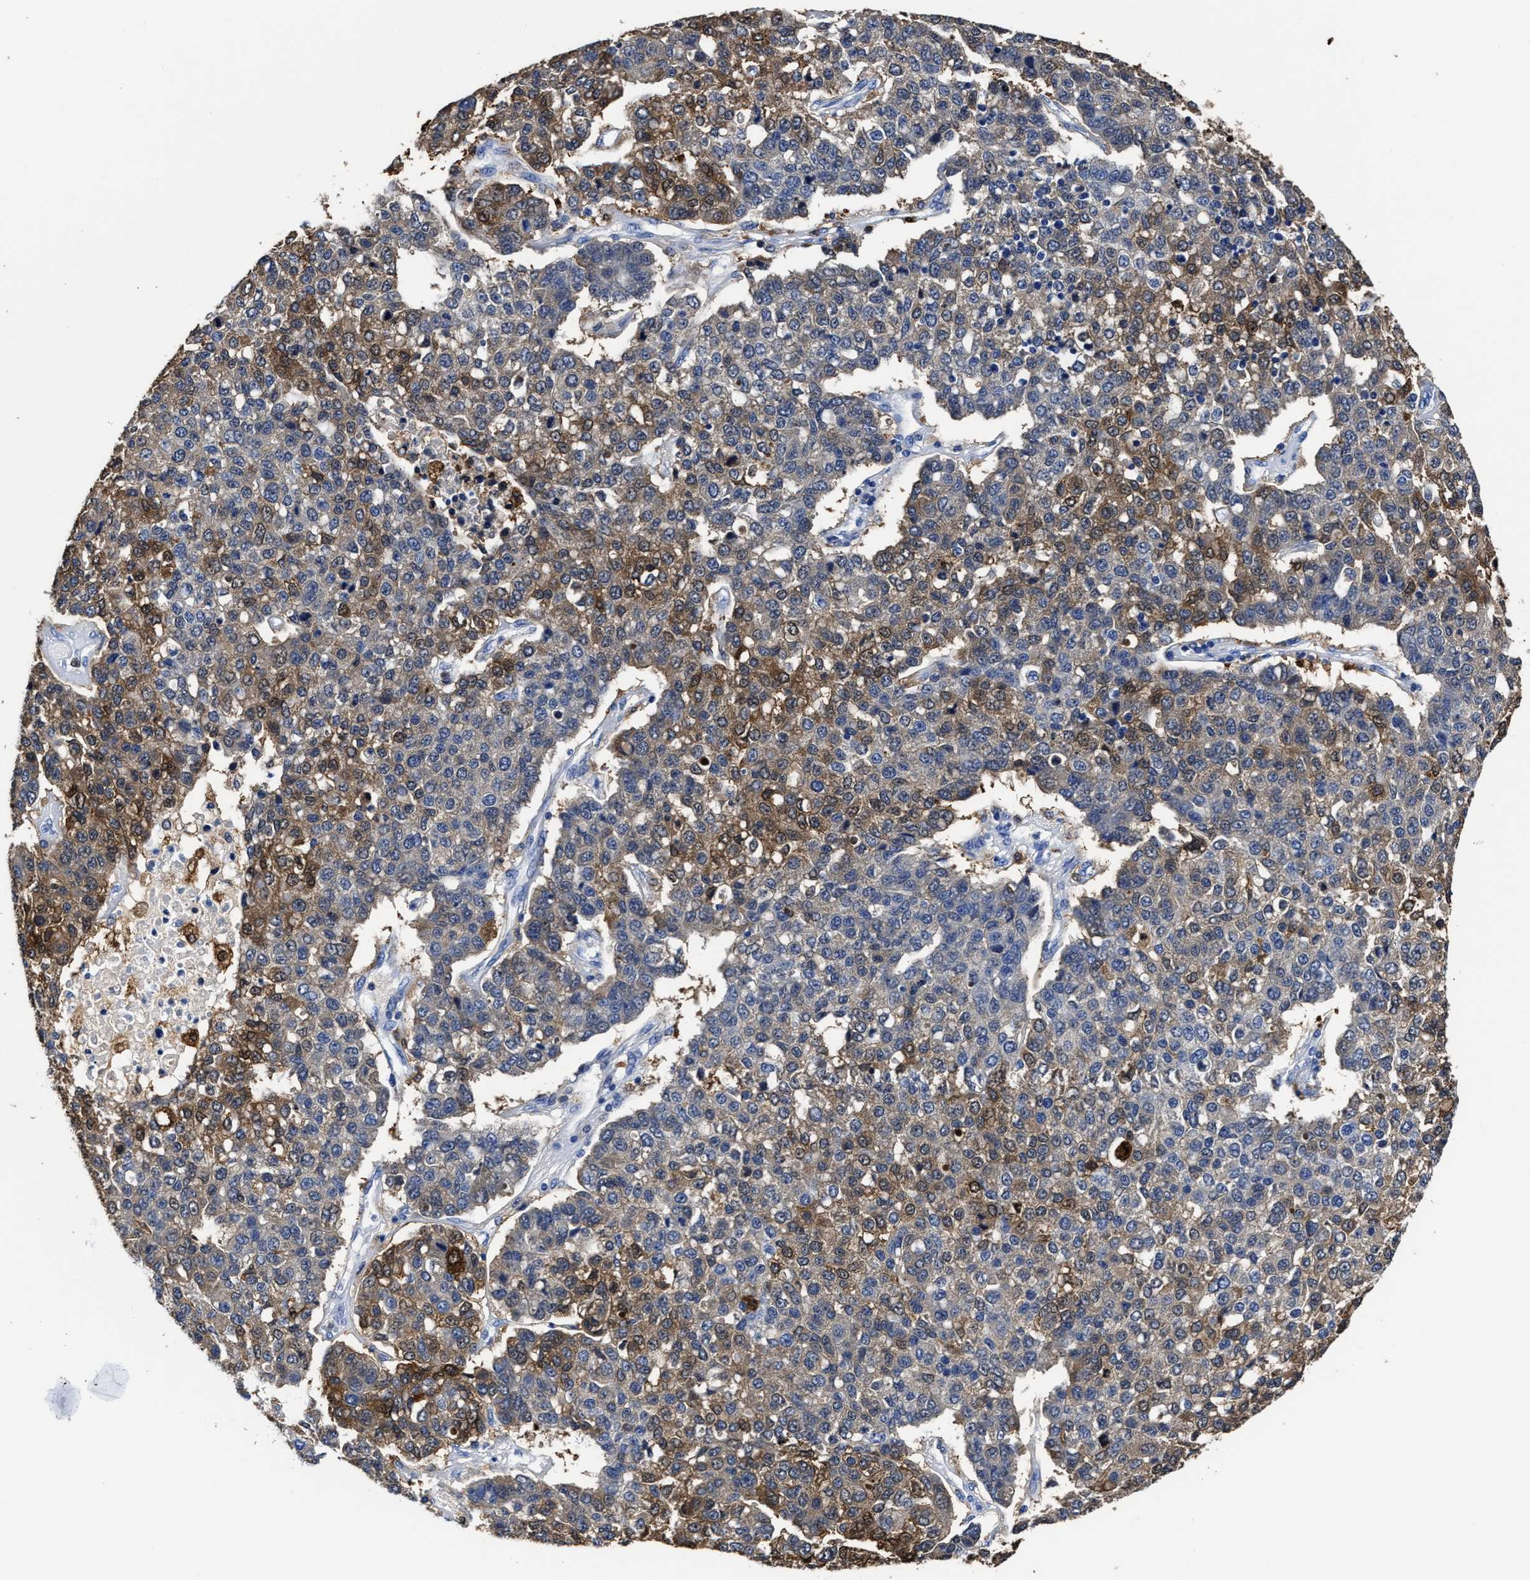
{"staining": {"intensity": "moderate", "quantity": "25%-75%", "location": "cytoplasmic/membranous"}, "tissue": "pancreatic cancer", "cell_type": "Tumor cells", "image_type": "cancer", "snomed": [{"axis": "morphology", "description": "Adenocarcinoma, NOS"}, {"axis": "topography", "description": "Pancreas"}], "caption": "This is an image of immunohistochemistry (IHC) staining of pancreatic cancer (adenocarcinoma), which shows moderate positivity in the cytoplasmic/membranous of tumor cells.", "gene": "PRPF4B", "patient": {"sex": "female", "age": 61}}